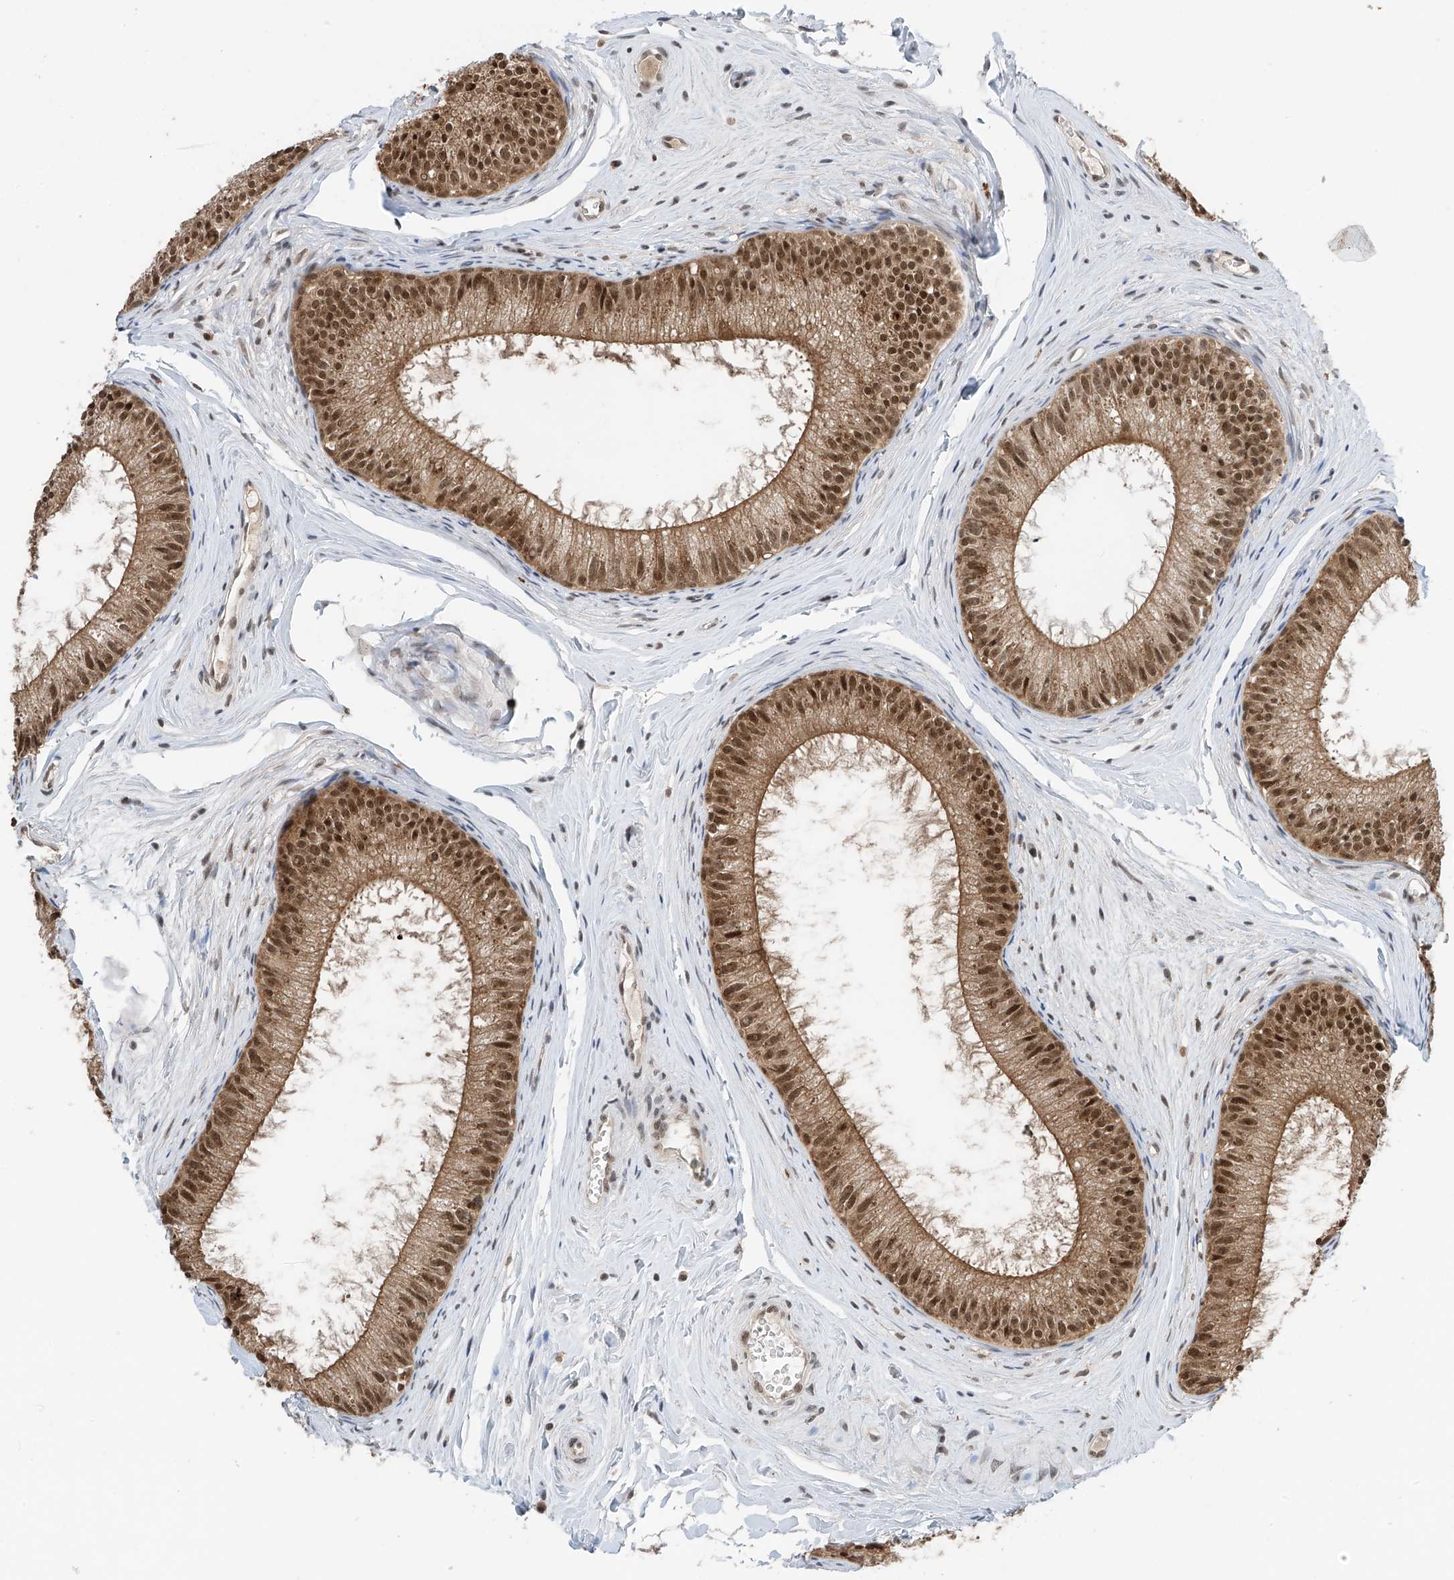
{"staining": {"intensity": "strong", "quantity": ">75%", "location": "cytoplasmic/membranous,nuclear"}, "tissue": "epididymis", "cell_type": "Glandular cells", "image_type": "normal", "snomed": [{"axis": "morphology", "description": "Normal tissue, NOS"}, {"axis": "topography", "description": "Epididymis"}], "caption": "Glandular cells exhibit high levels of strong cytoplasmic/membranous,nuclear positivity in approximately >75% of cells in normal human epididymis.", "gene": "RPAIN", "patient": {"sex": "male", "age": 34}}